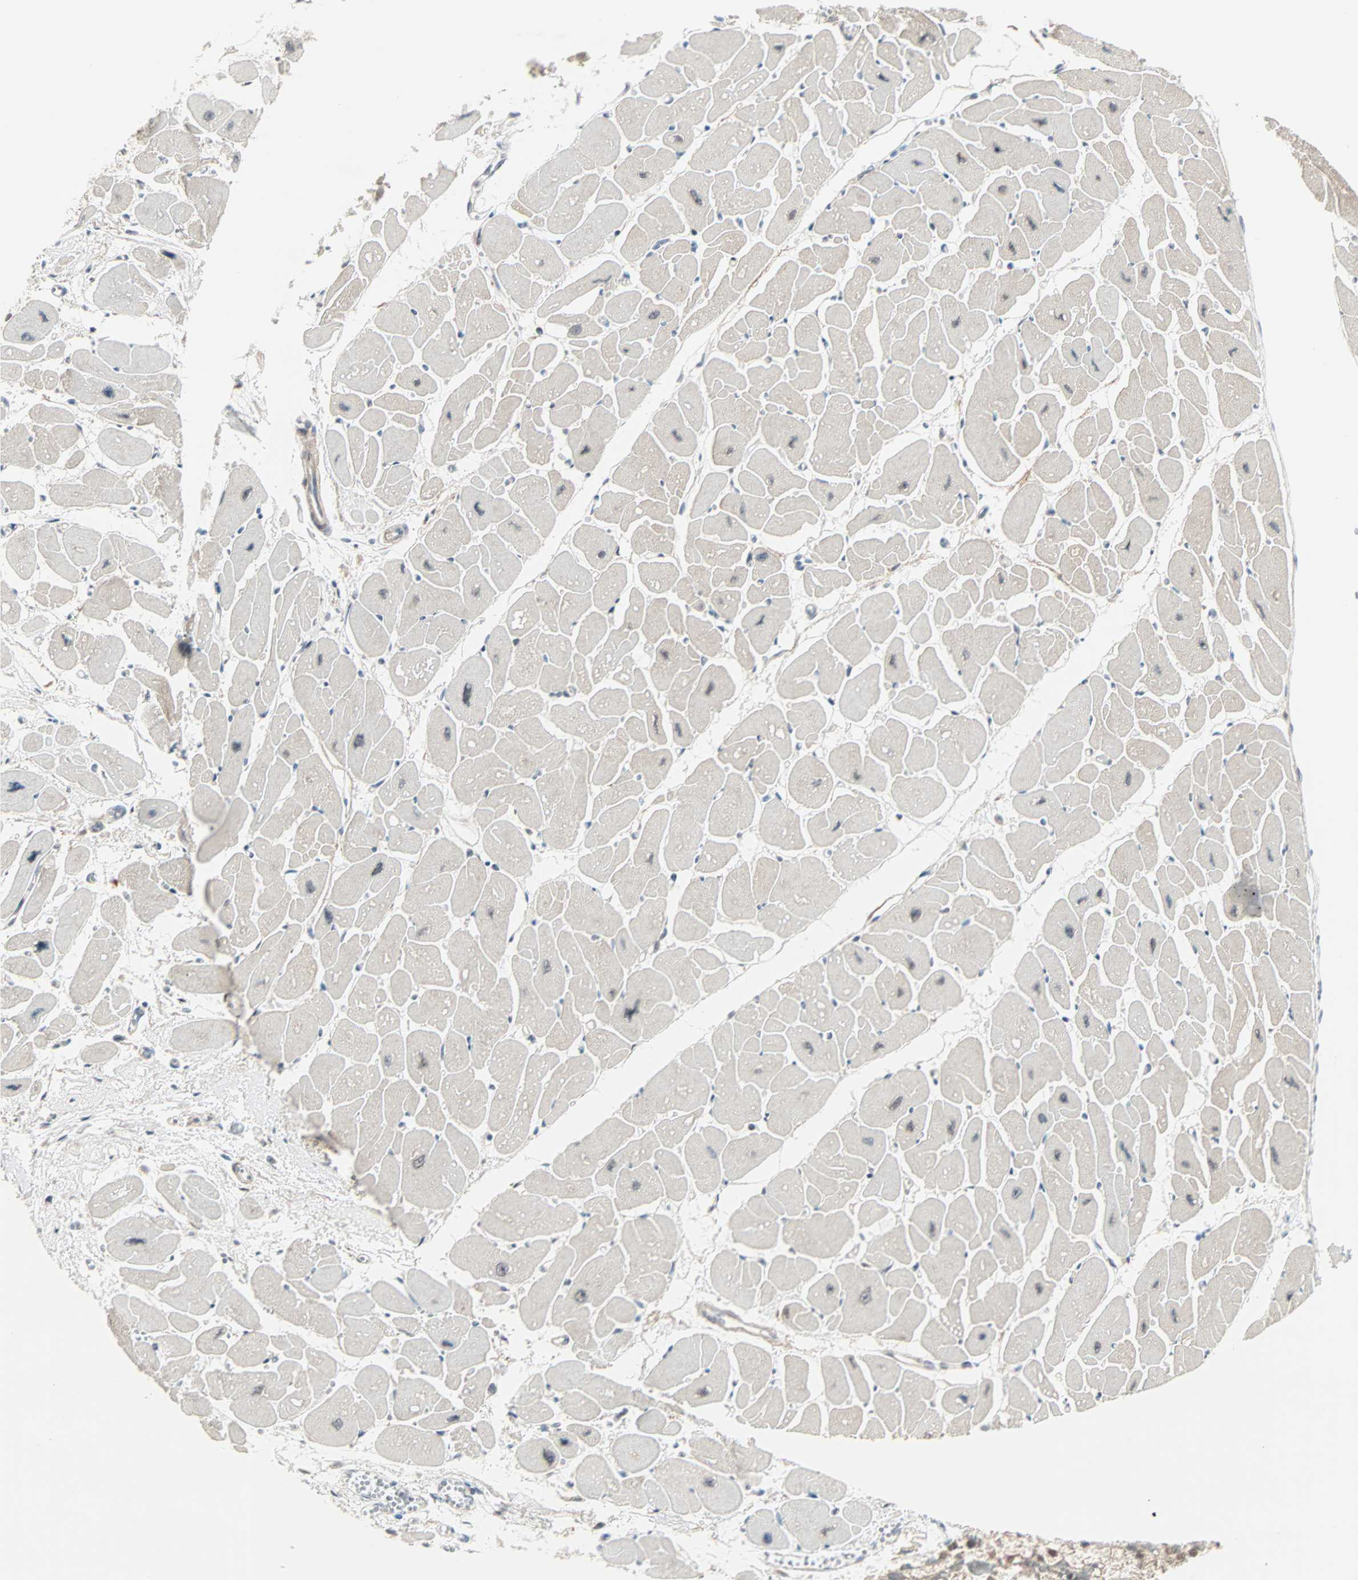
{"staining": {"intensity": "weak", "quantity": "25%-75%", "location": "cytoplasmic/membranous,nuclear"}, "tissue": "heart muscle", "cell_type": "Cardiomyocytes", "image_type": "normal", "snomed": [{"axis": "morphology", "description": "Normal tissue, NOS"}, {"axis": "topography", "description": "Heart"}], "caption": "Protein expression analysis of normal human heart muscle reveals weak cytoplasmic/membranous,nuclear staining in about 25%-75% of cardiomyocytes. The protein of interest is stained brown, and the nuclei are stained in blue (DAB IHC with brightfield microscopy, high magnification).", "gene": "CBX4", "patient": {"sex": "female", "age": 54}}